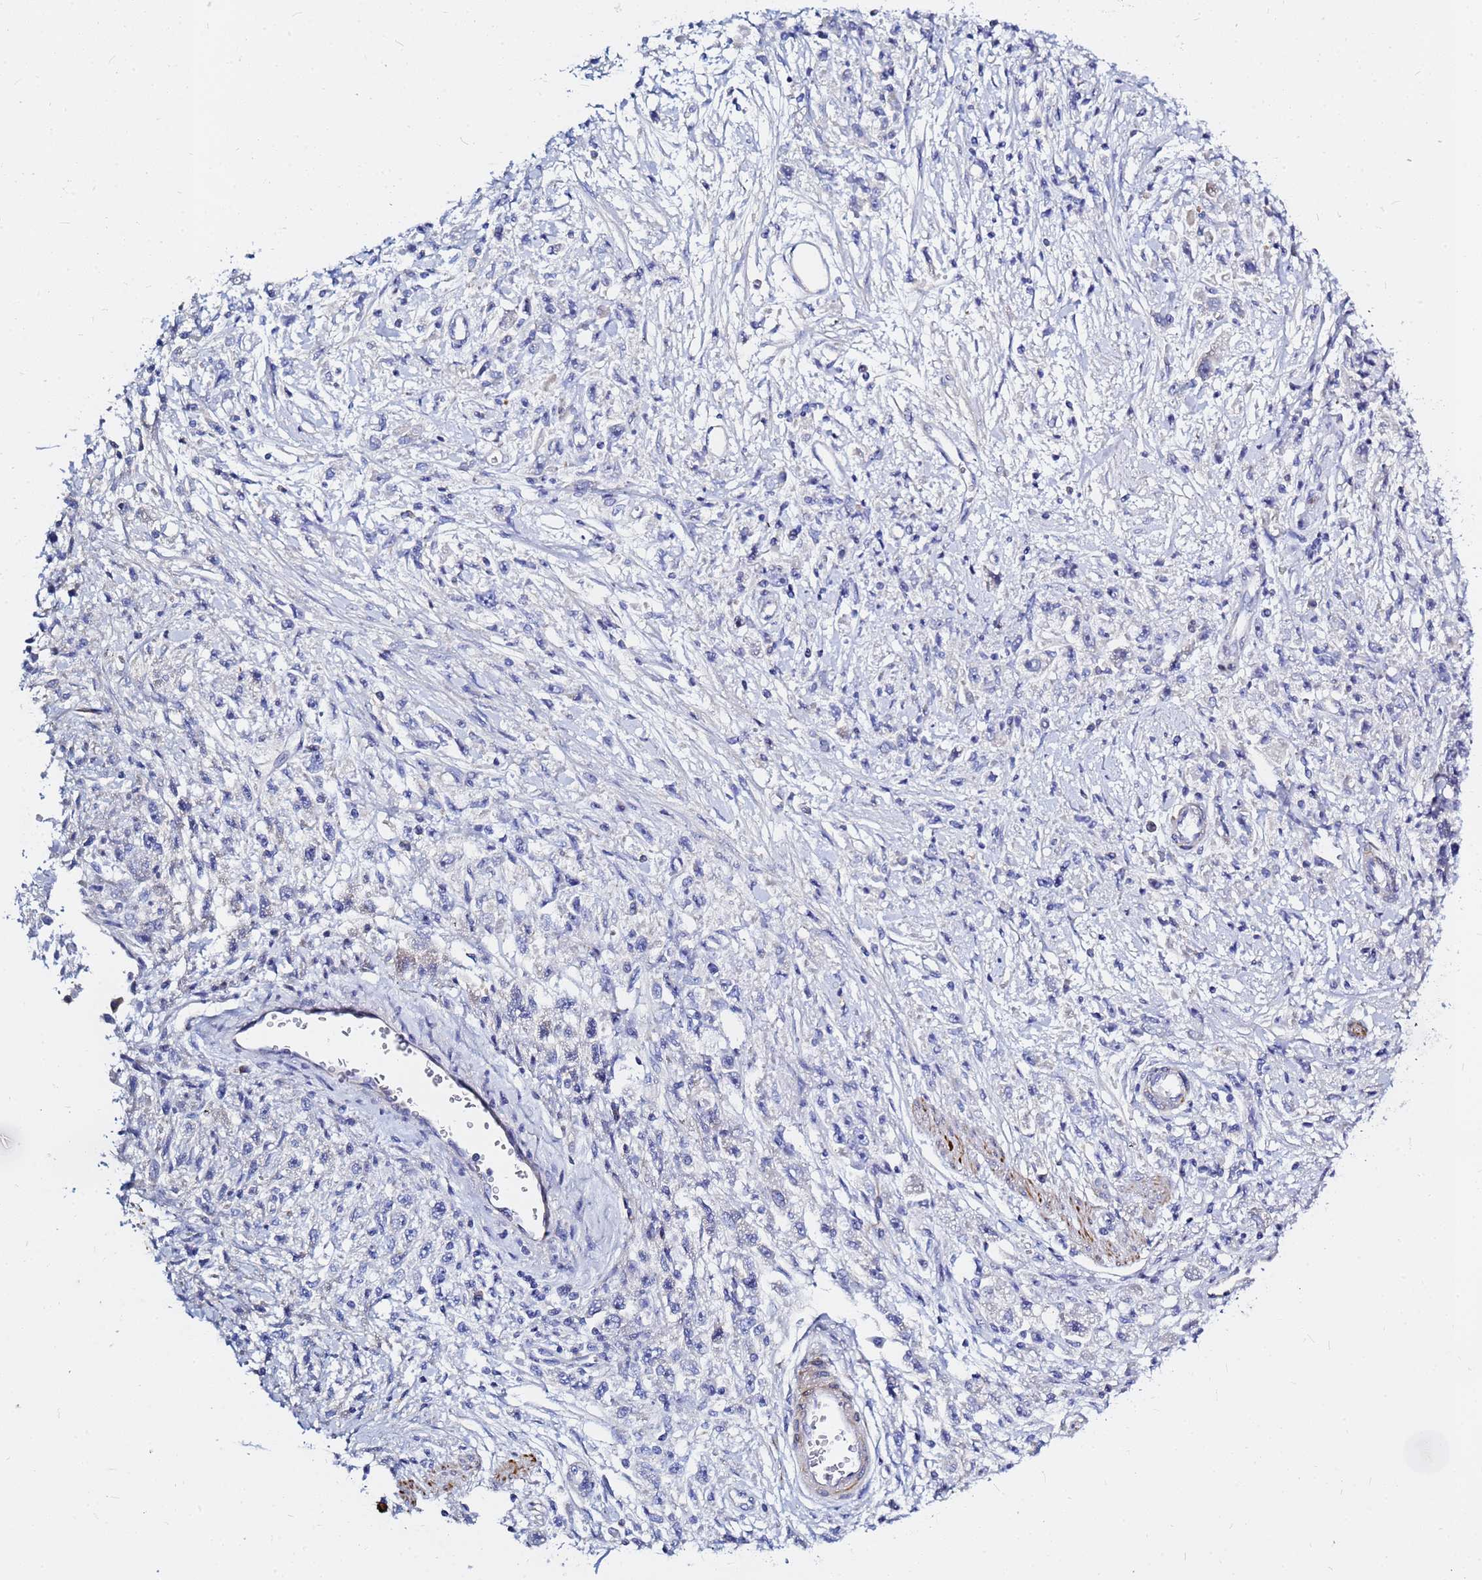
{"staining": {"intensity": "negative", "quantity": "none", "location": "none"}, "tissue": "stomach cancer", "cell_type": "Tumor cells", "image_type": "cancer", "snomed": [{"axis": "morphology", "description": "Adenocarcinoma, NOS"}, {"axis": "topography", "description": "Stomach"}], "caption": "Immunohistochemical staining of stomach adenocarcinoma demonstrates no significant positivity in tumor cells.", "gene": "ZNF552", "patient": {"sex": "female", "age": 59}}